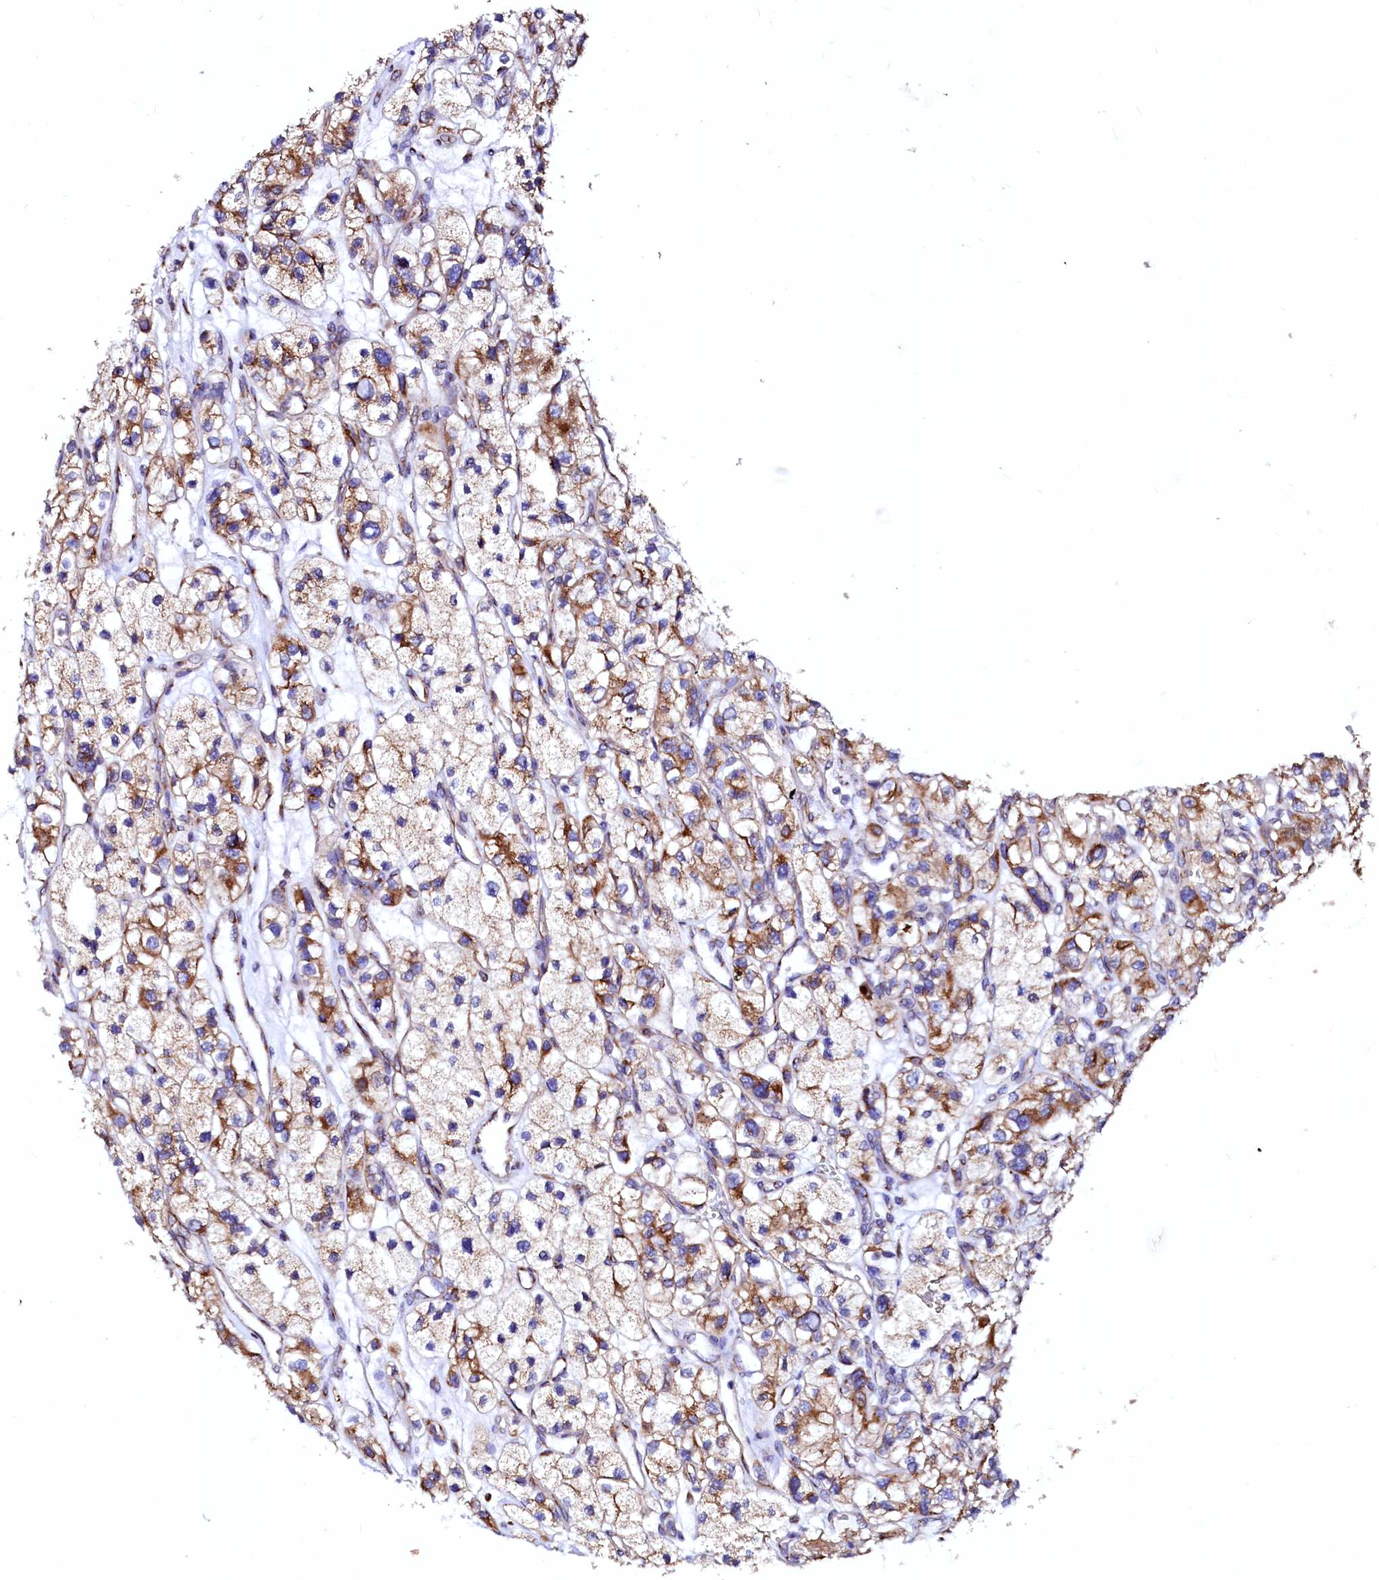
{"staining": {"intensity": "moderate", "quantity": "25%-75%", "location": "cytoplasmic/membranous"}, "tissue": "renal cancer", "cell_type": "Tumor cells", "image_type": "cancer", "snomed": [{"axis": "morphology", "description": "Adenocarcinoma, NOS"}, {"axis": "topography", "description": "Kidney"}], "caption": "A high-resolution image shows immunohistochemistry staining of adenocarcinoma (renal), which displays moderate cytoplasmic/membranous staining in about 25%-75% of tumor cells. (IHC, brightfield microscopy, high magnification).", "gene": "LMAN1", "patient": {"sex": "female", "age": 57}}